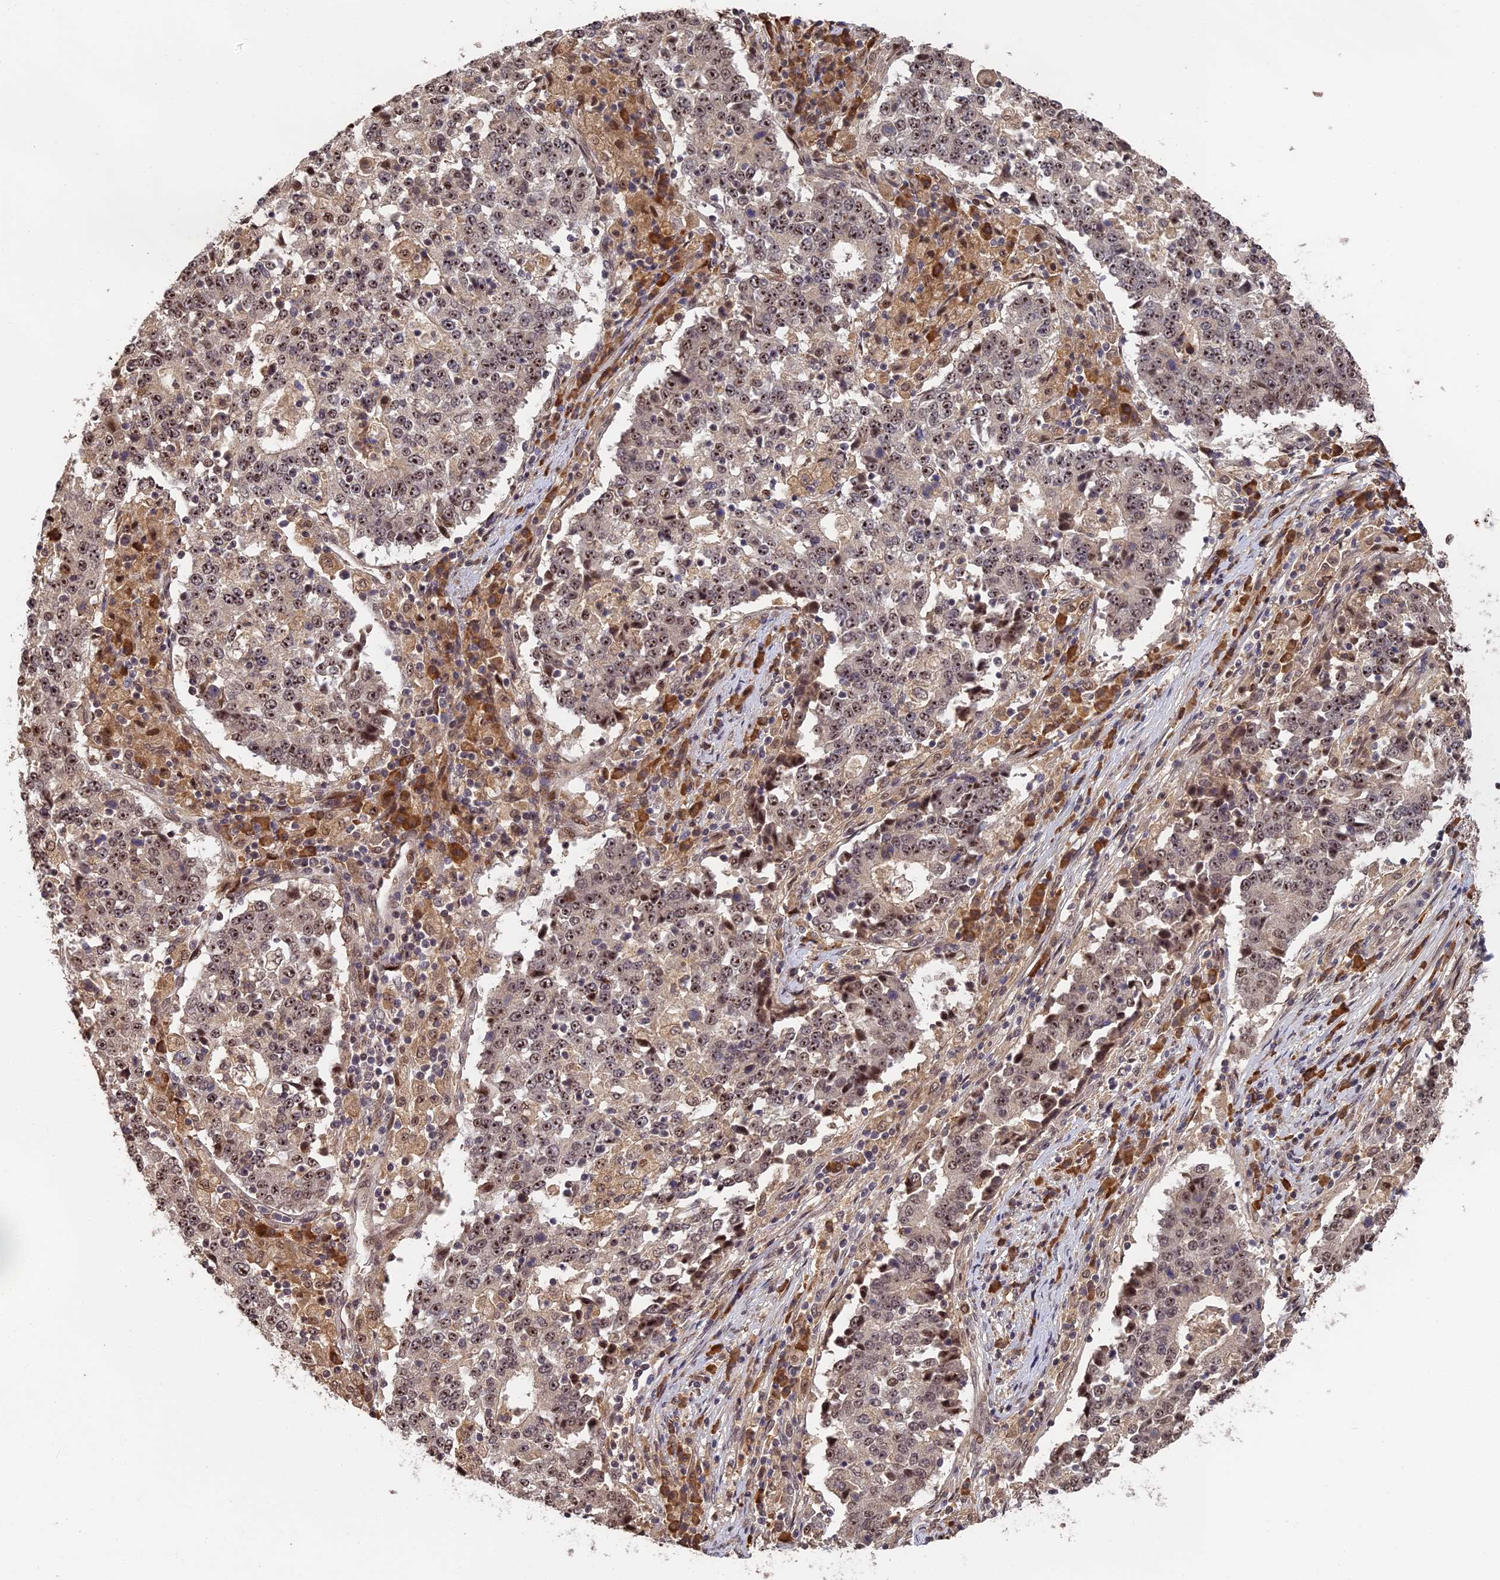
{"staining": {"intensity": "moderate", "quantity": ">75%", "location": "nuclear"}, "tissue": "stomach cancer", "cell_type": "Tumor cells", "image_type": "cancer", "snomed": [{"axis": "morphology", "description": "Adenocarcinoma, NOS"}, {"axis": "topography", "description": "Stomach"}], "caption": "Moderate nuclear staining is seen in about >75% of tumor cells in stomach cancer (adenocarcinoma).", "gene": "OSBPL1A", "patient": {"sex": "male", "age": 59}}